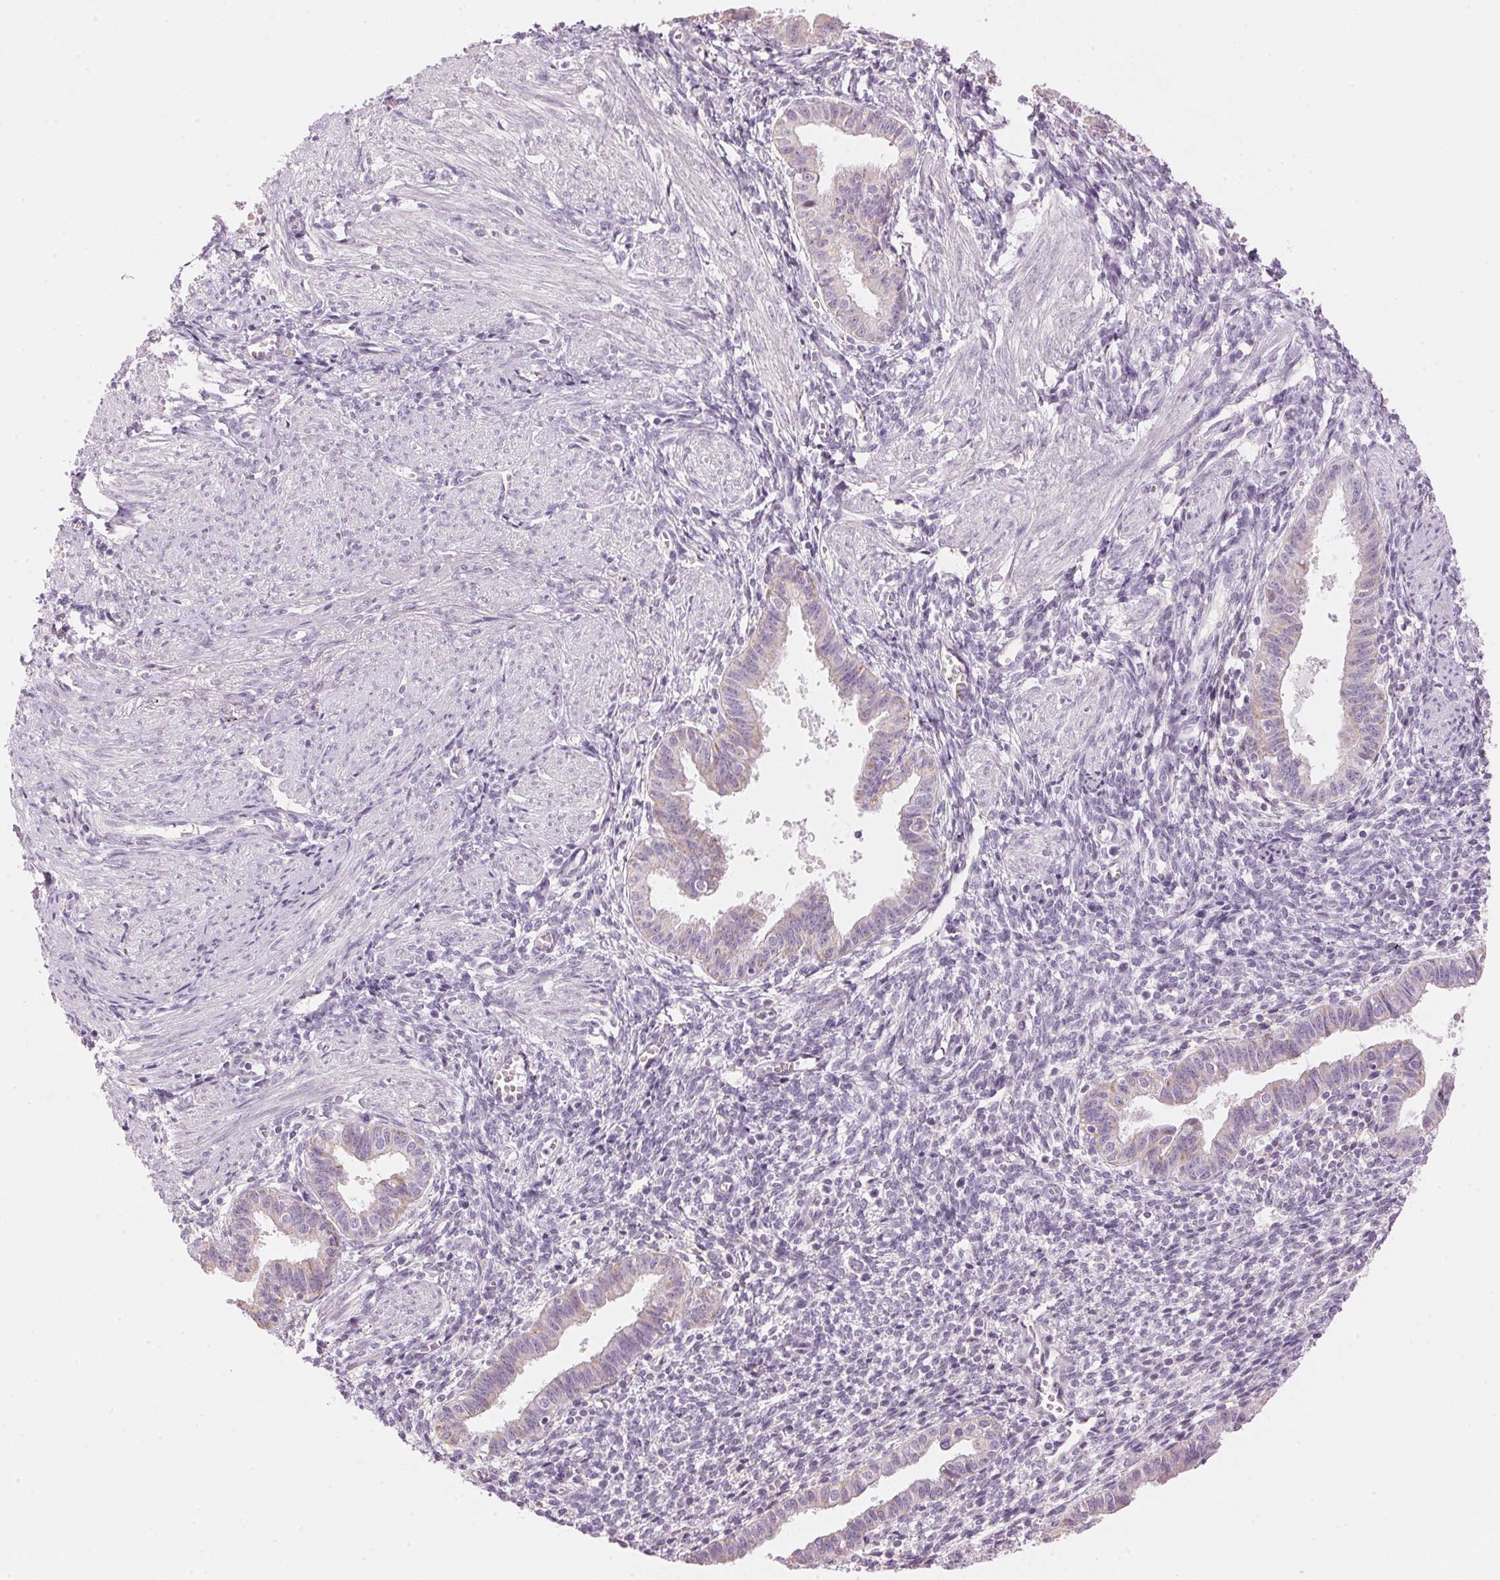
{"staining": {"intensity": "negative", "quantity": "none", "location": "none"}, "tissue": "endometrium", "cell_type": "Cells in endometrial stroma", "image_type": "normal", "snomed": [{"axis": "morphology", "description": "Normal tissue, NOS"}, {"axis": "topography", "description": "Endometrium"}], "caption": "A high-resolution histopathology image shows IHC staining of normal endometrium, which reveals no significant staining in cells in endometrial stroma.", "gene": "CYP11B1", "patient": {"sex": "female", "age": 37}}